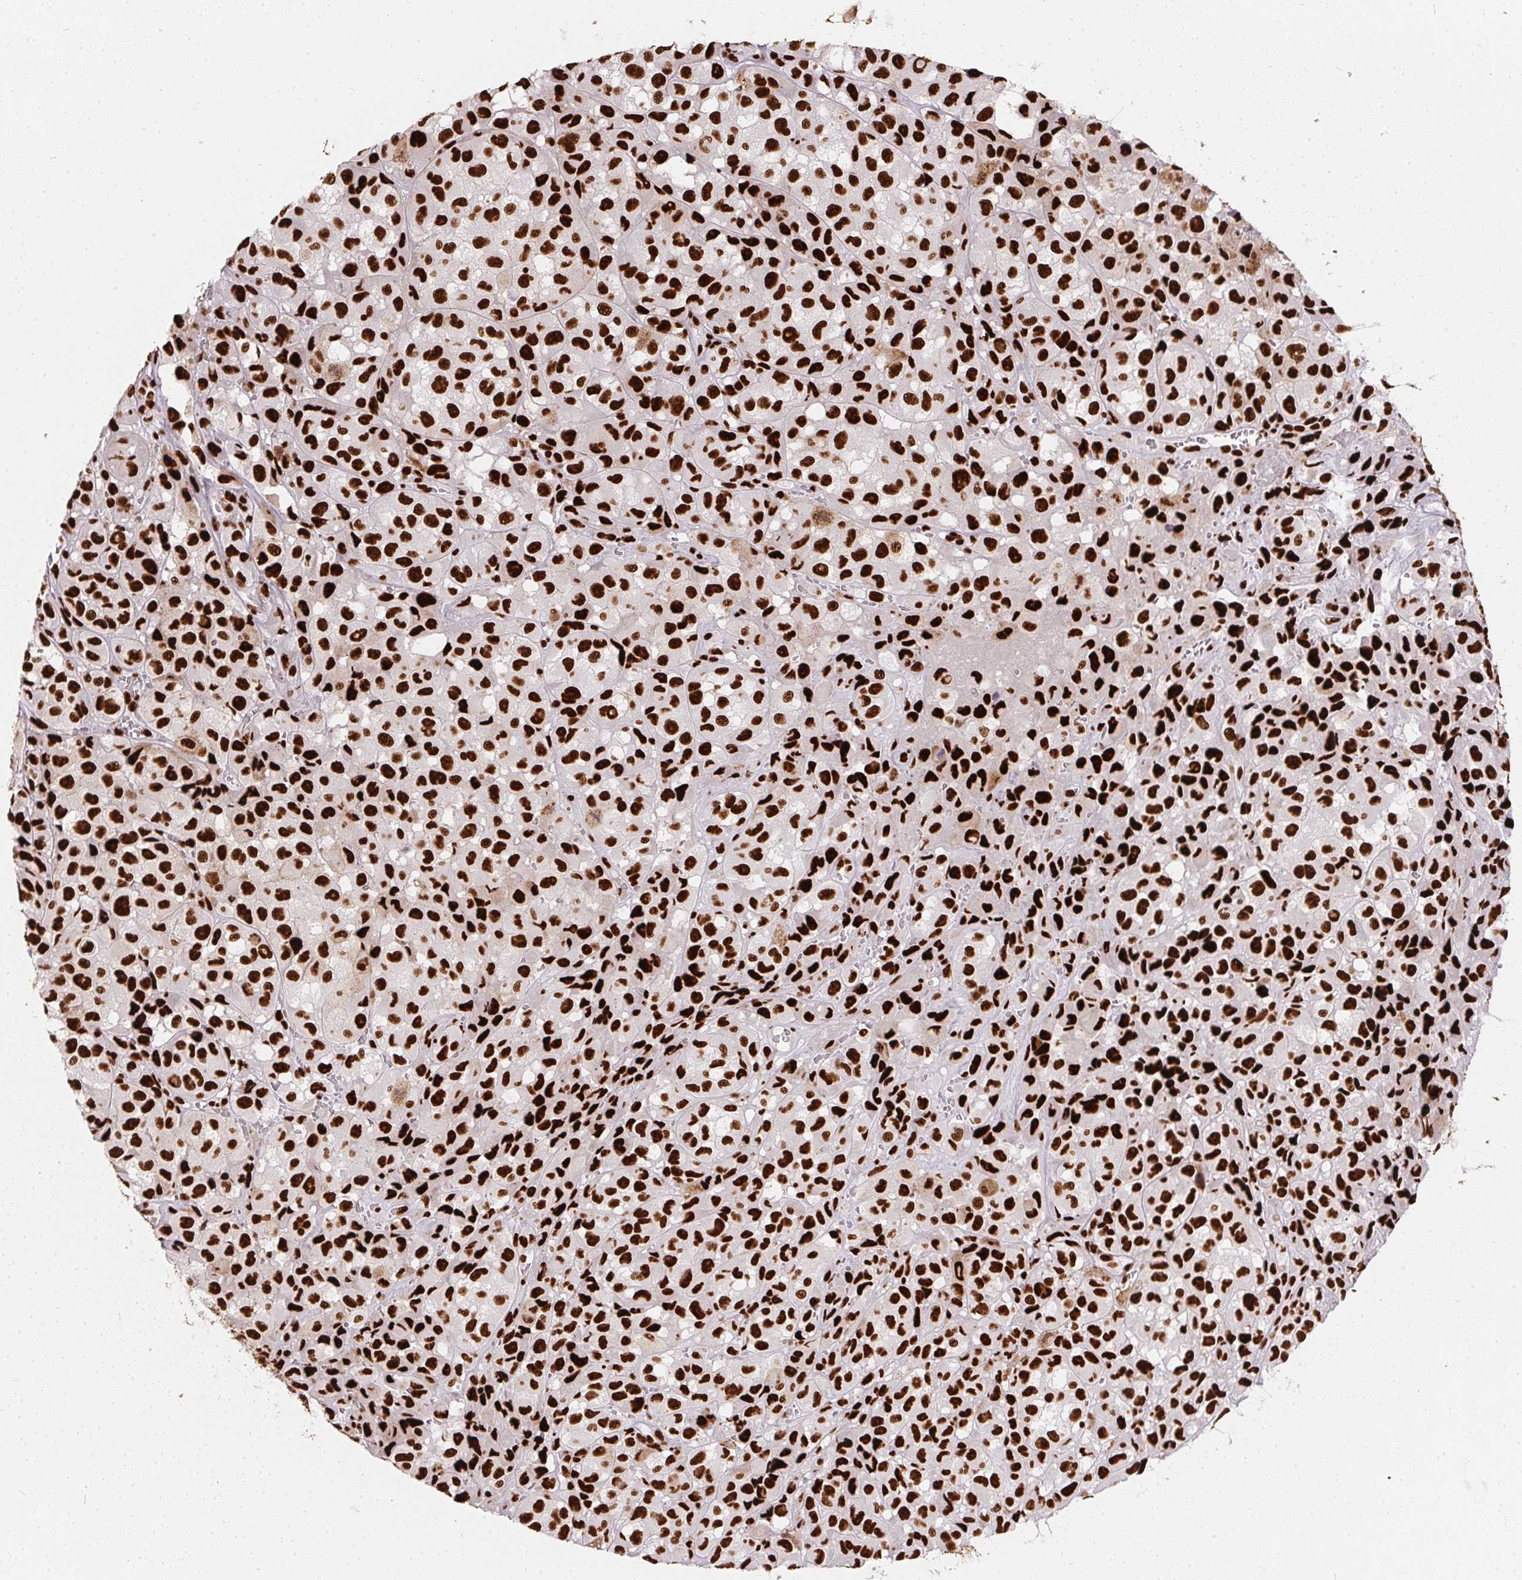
{"staining": {"intensity": "strong", "quantity": ">75%", "location": "nuclear"}, "tissue": "melanoma", "cell_type": "Tumor cells", "image_type": "cancer", "snomed": [{"axis": "morphology", "description": "Malignant melanoma, NOS"}, {"axis": "topography", "description": "Skin"}], "caption": "Brown immunohistochemical staining in human malignant melanoma displays strong nuclear positivity in approximately >75% of tumor cells.", "gene": "PAGE3", "patient": {"sex": "male", "age": 93}}